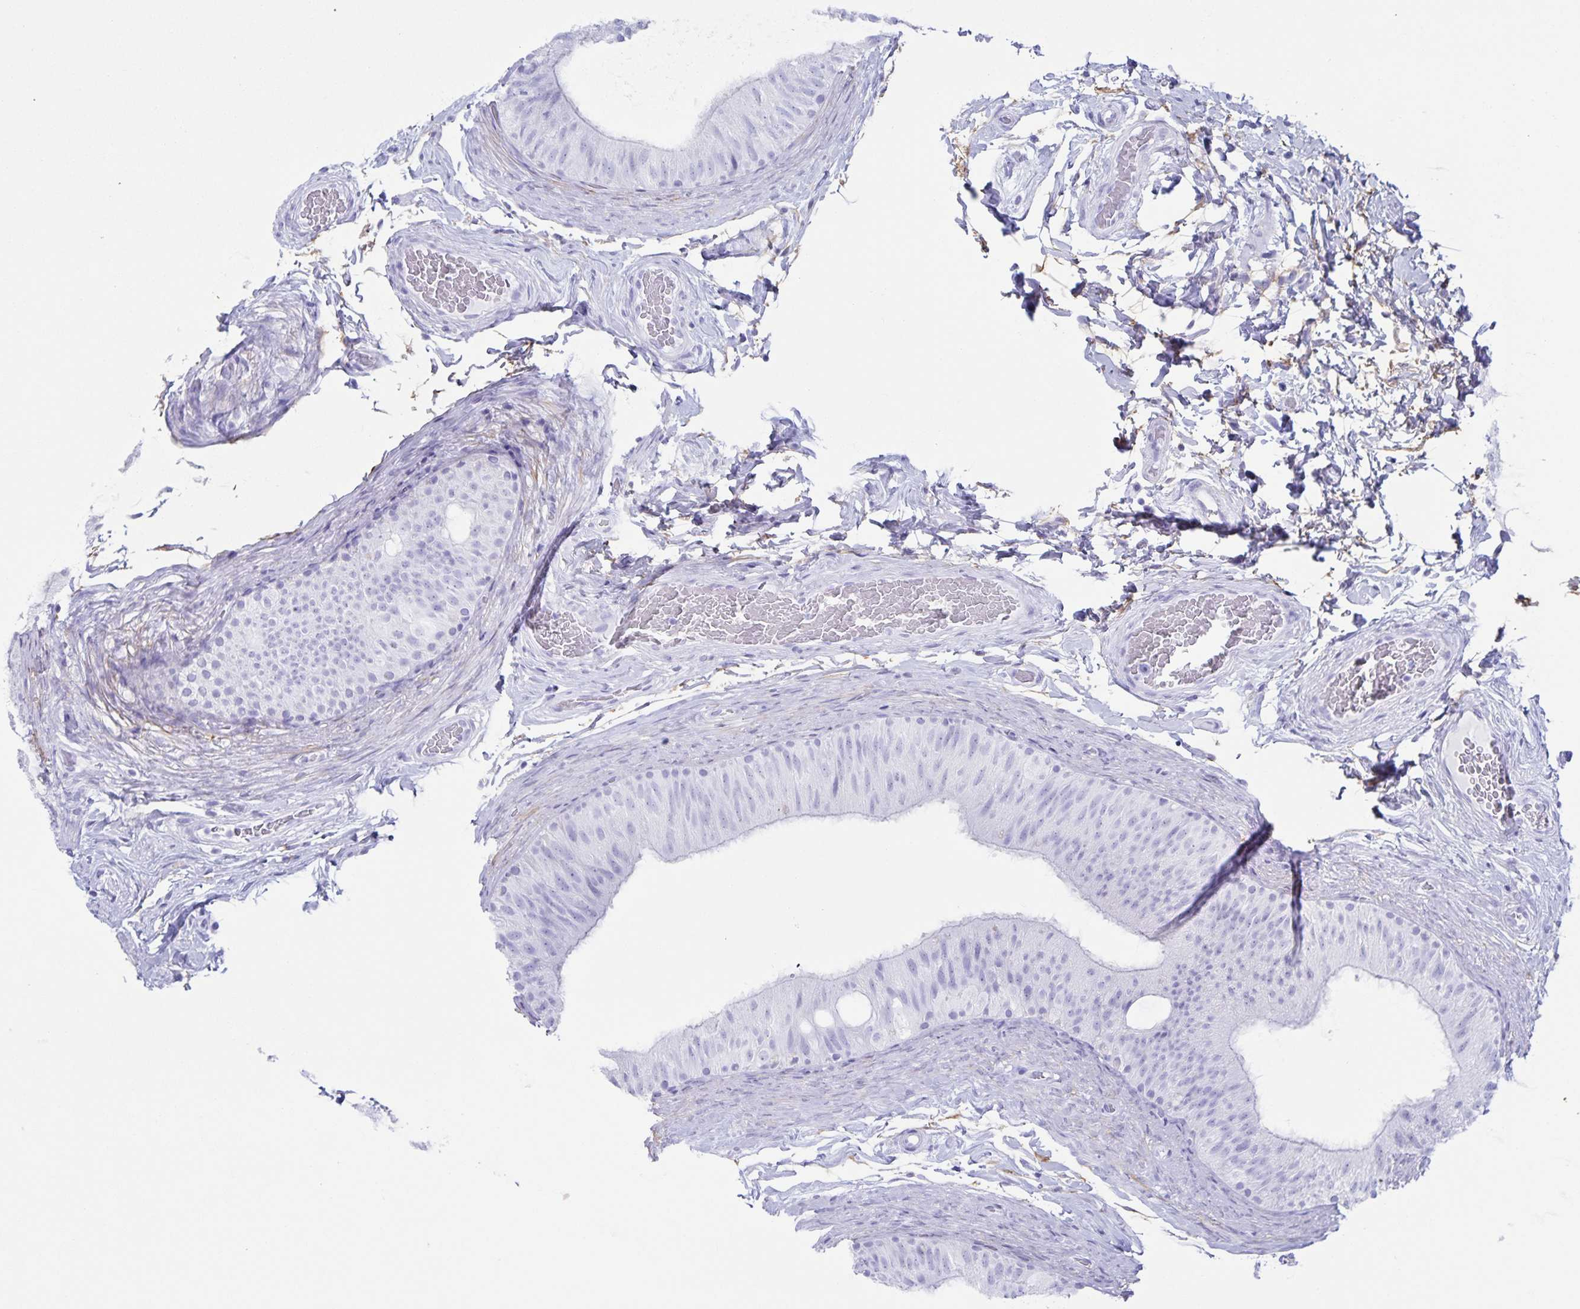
{"staining": {"intensity": "negative", "quantity": "none", "location": "none"}, "tissue": "epididymis", "cell_type": "Glandular cells", "image_type": "normal", "snomed": [{"axis": "morphology", "description": "Normal tissue, NOS"}, {"axis": "topography", "description": "Epididymis, spermatic cord, NOS"}, {"axis": "topography", "description": "Epididymis"}], "caption": "A high-resolution micrograph shows immunohistochemistry staining of unremarkable epididymis, which exhibits no significant expression in glandular cells.", "gene": "AQP4", "patient": {"sex": "male", "age": 31}}